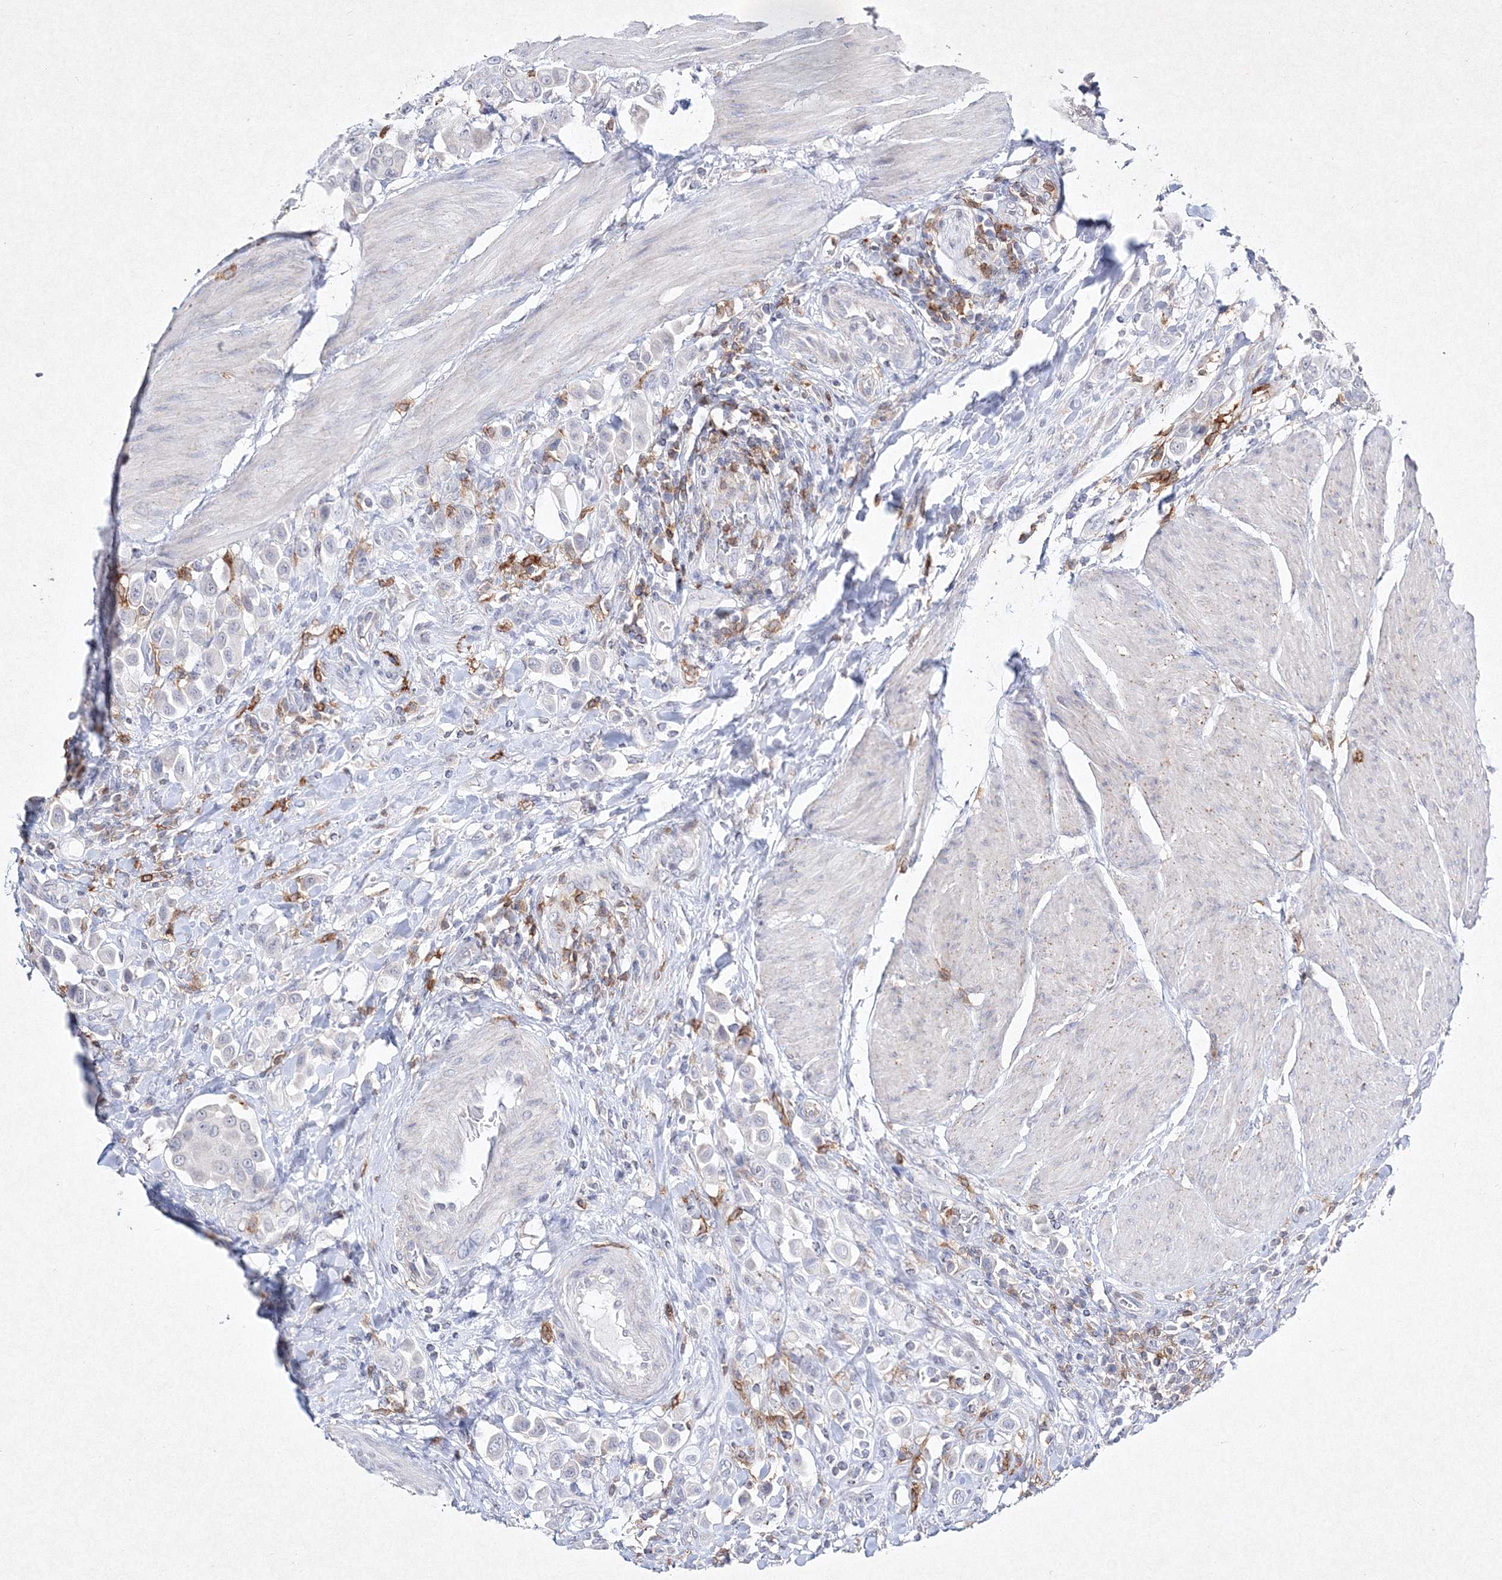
{"staining": {"intensity": "negative", "quantity": "none", "location": "none"}, "tissue": "urothelial cancer", "cell_type": "Tumor cells", "image_type": "cancer", "snomed": [{"axis": "morphology", "description": "Urothelial carcinoma, High grade"}, {"axis": "topography", "description": "Urinary bladder"}], "caption": "DAB (3,3'-diaminobenzidine) immunohistochemical staining of urothelial cancer reveals no significant staining in tumor cells.", "gene": "HCST", "patient": {"sex": "male", "age": 50}}